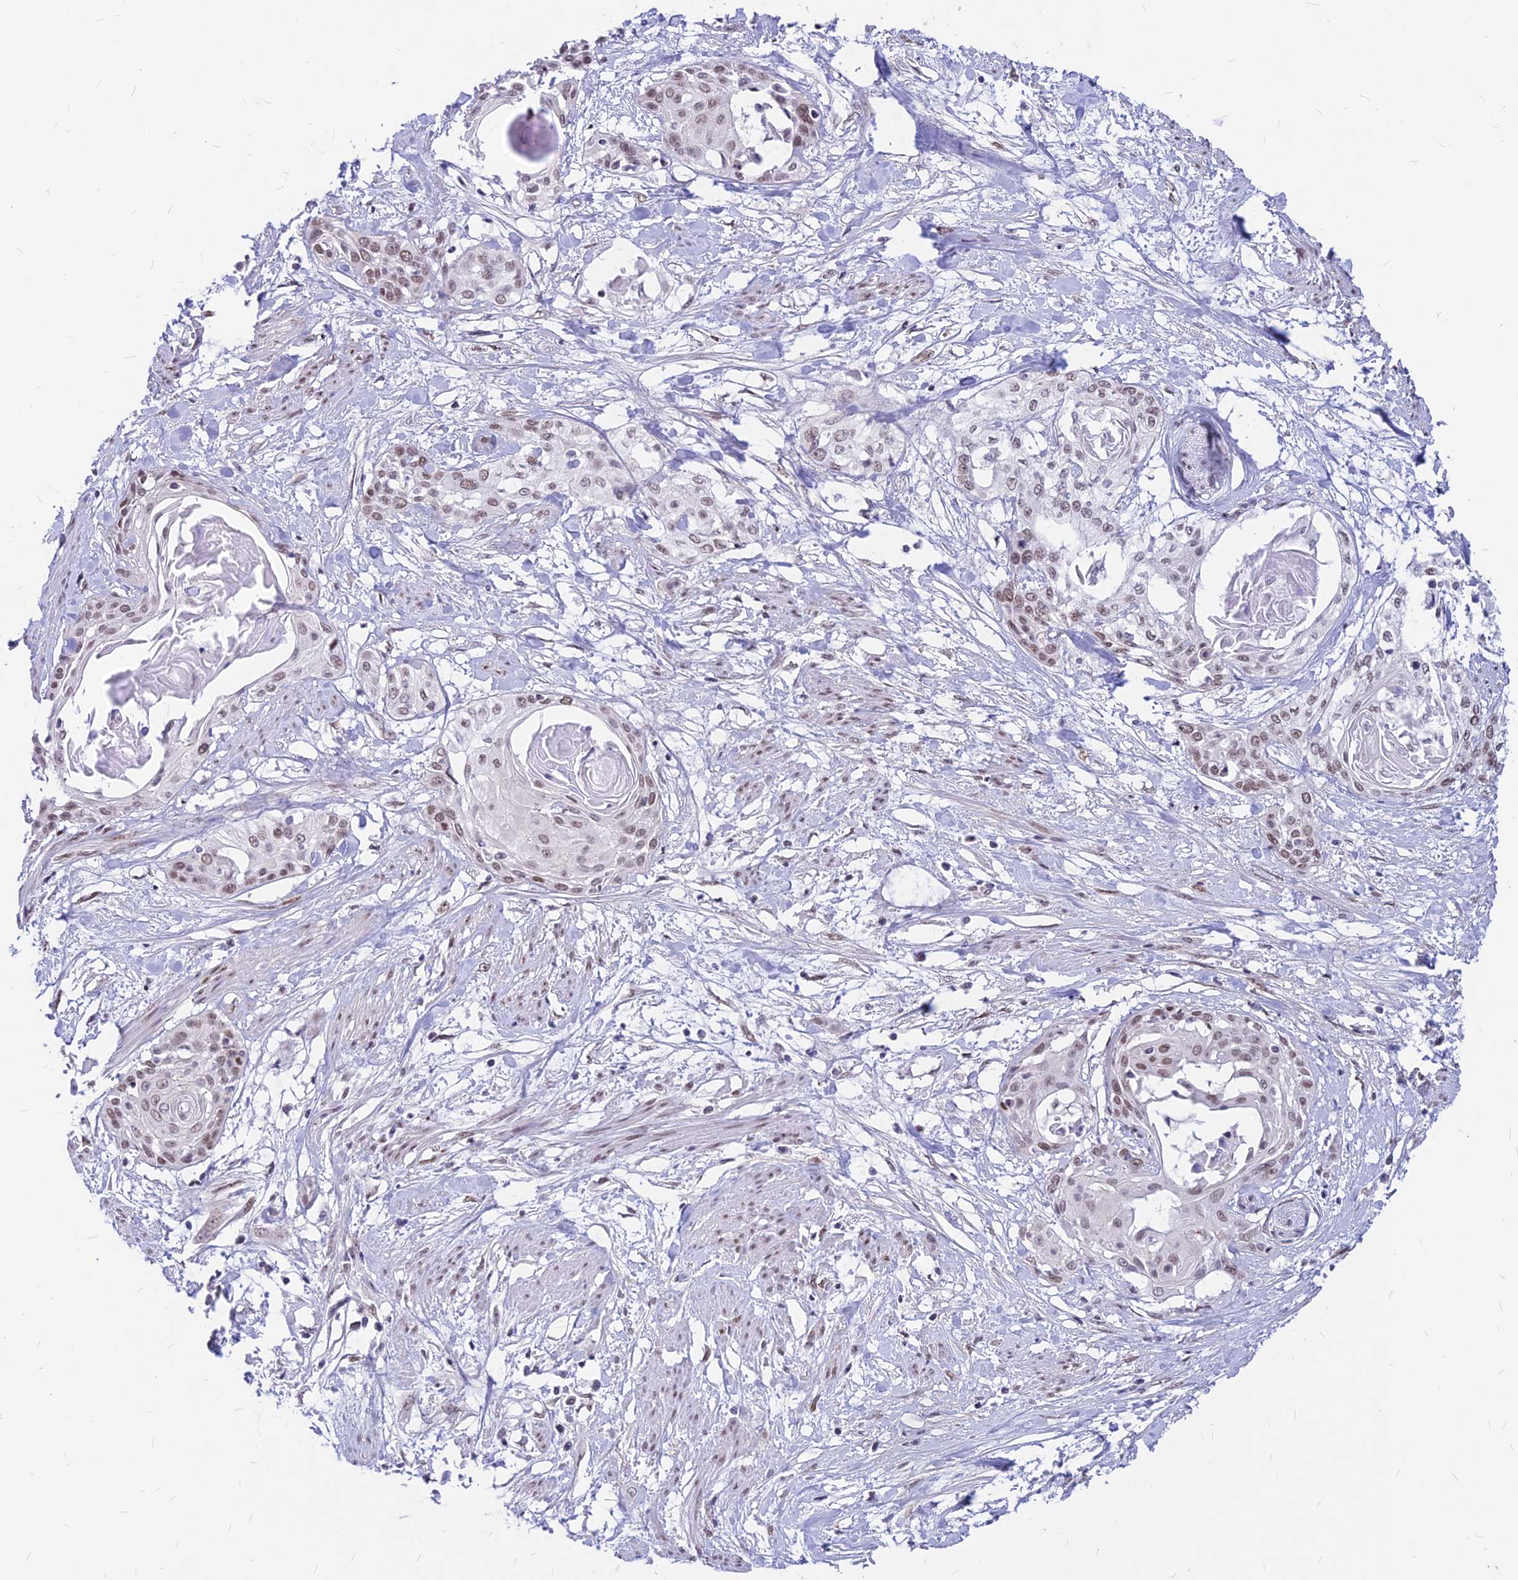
{"staining": {"intensity": "weak", "quantity": ">75%", "location": "nuclear"}, "tissue": "cervical cancer", "cell_type": "Tumor cells", "image_type": "cancer", "snomed": [{"axis": "morphology", "description": "Squamous cell carcinoma, NOS"}, {"axis": "topography", "description": "Cervix"}], "caption": "A histopathology image of human cervical cancer stained for a protein demonstrates weak nuclear brown staining in tumor cells.", "gene": "KCTD13", "patient": {"sex": "female", "age": 57}}